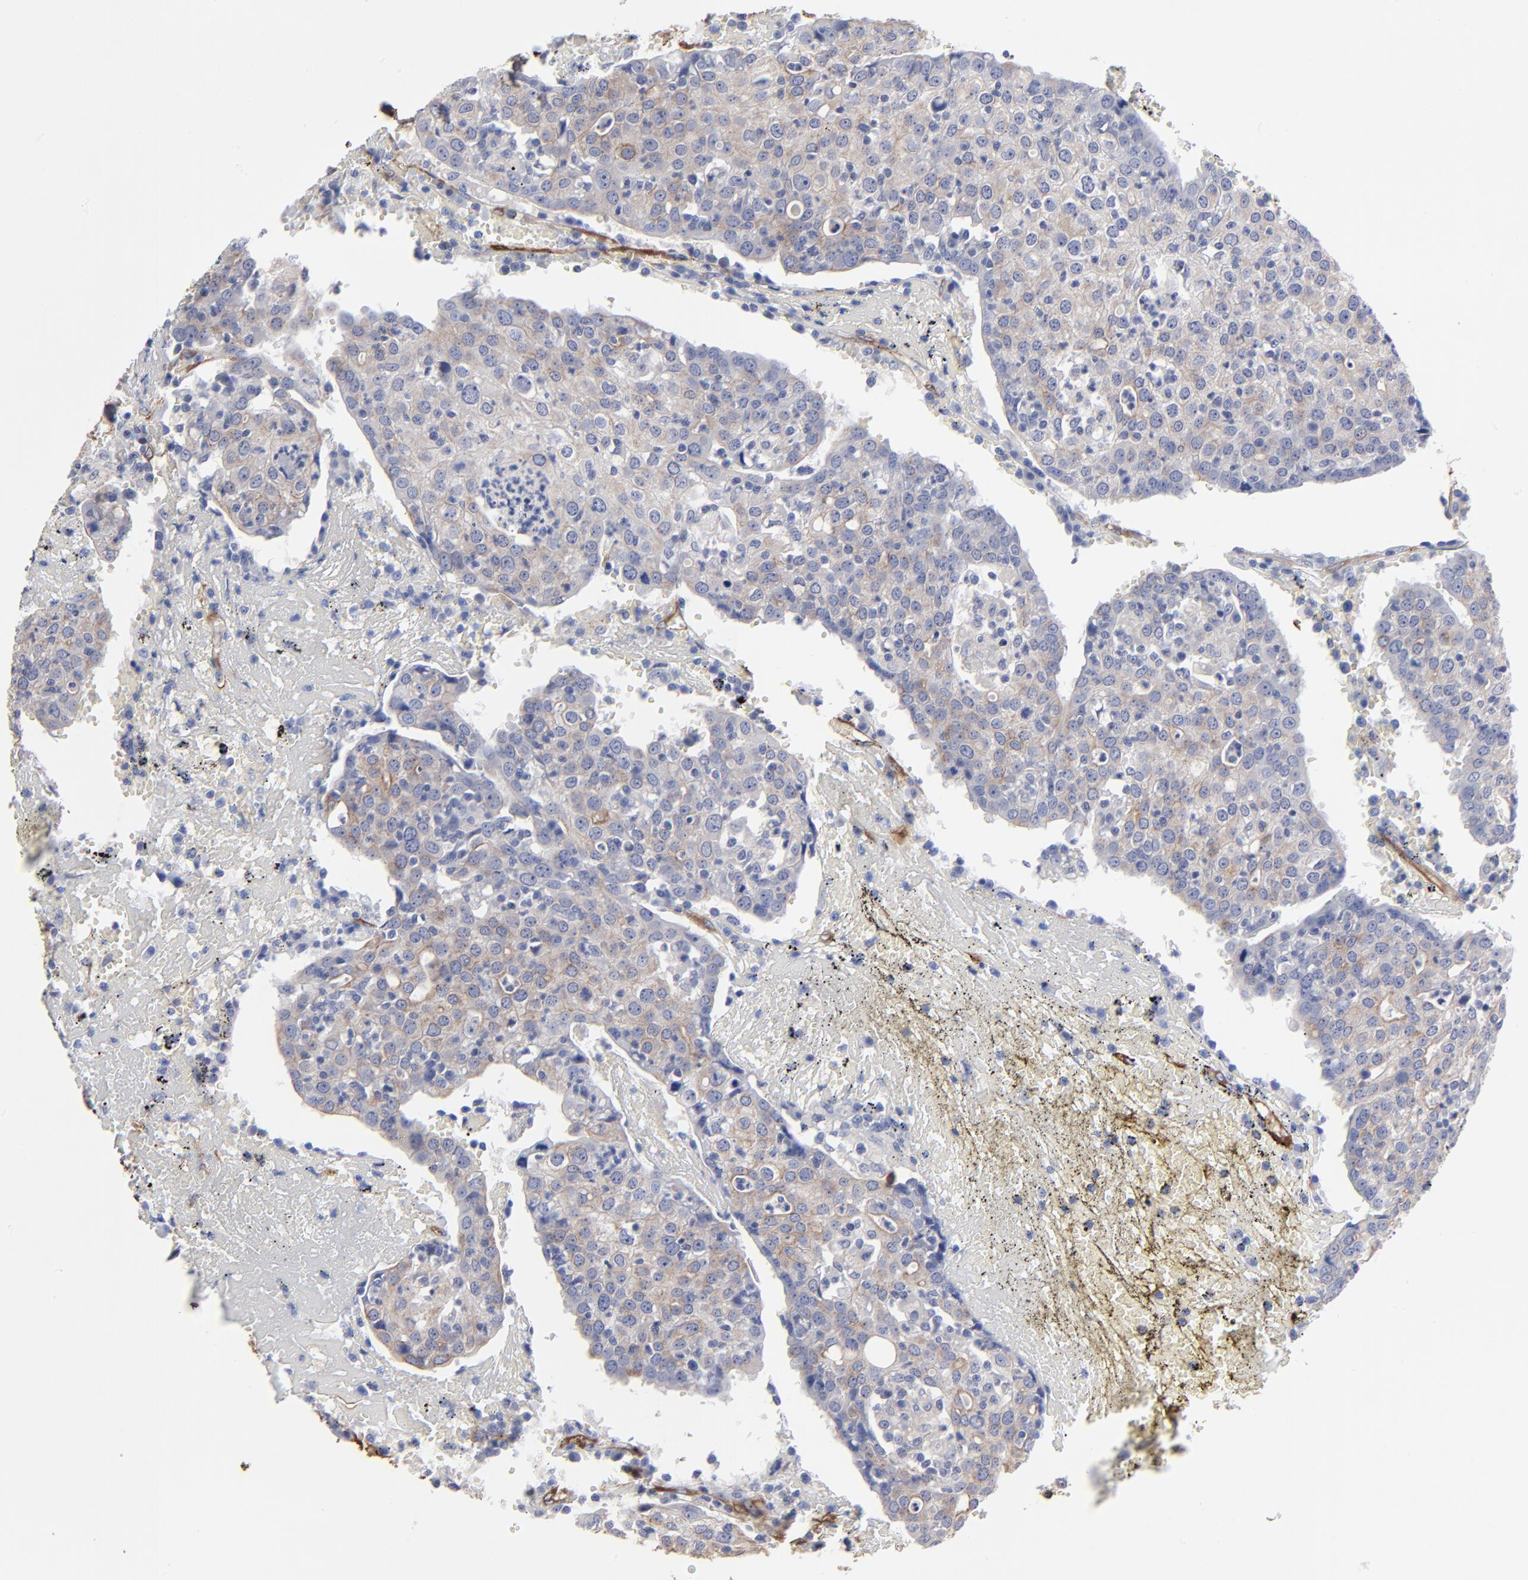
{"staining": {"intensity": "weak", "quantity": "<25%", "location": "cytoplasmic/membranous"}, "tissue": "head and neck cancer", "cell_type": "Tumor cells", "image_type": "cancer", "snomed": [{"axis": "morphology", "description": "Adenocarcinoma, NOS"}, {"axis": "topography", "description": "Salivary gland"}, {"axis": "topography", "description": "Head-Neck"}], "caption": "This is an IHC photomicrograph of human head and neck cancer. There is no positivity in tumor cells.", "gene": "CILP", "patient": {"sex": "female", "age": 65}}